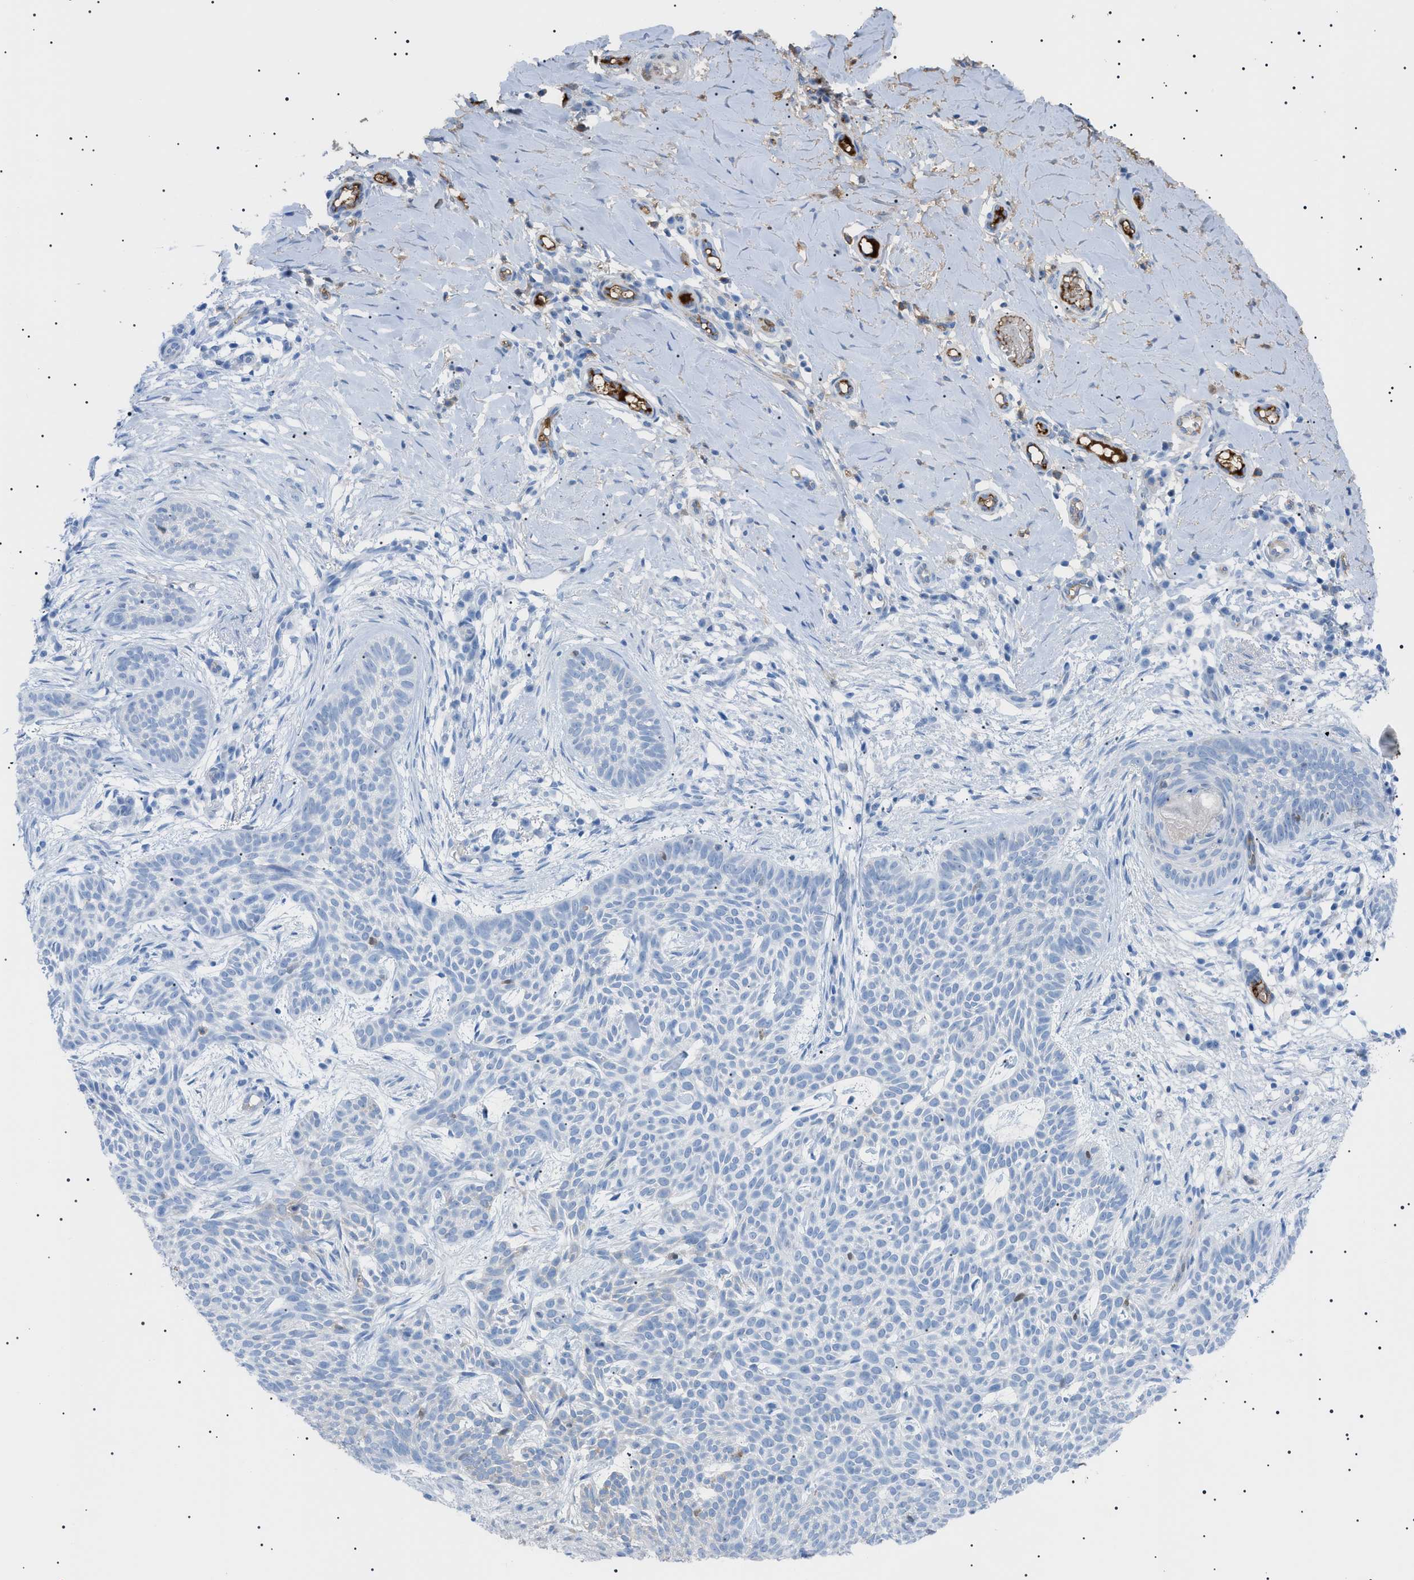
{"staining": {"intensity": "negative", "quantity": "none", "location": "none"}, "tissue": "skin cancer", "cell_type": "Tumor cells", "image_type": "cancer", "snomed": [{"axis": "morphology", "description": "Basal cell carcinoma"}, {"axis": "topography", "description": "Skin"}], "caption": "An IHC image of basal cell carcinoma (skin) is shown. There is no staining in tumor cells of basal cell carcinoma (skin).", "gene": "LPA", "patient": {"sex": "female", "age": 59}}